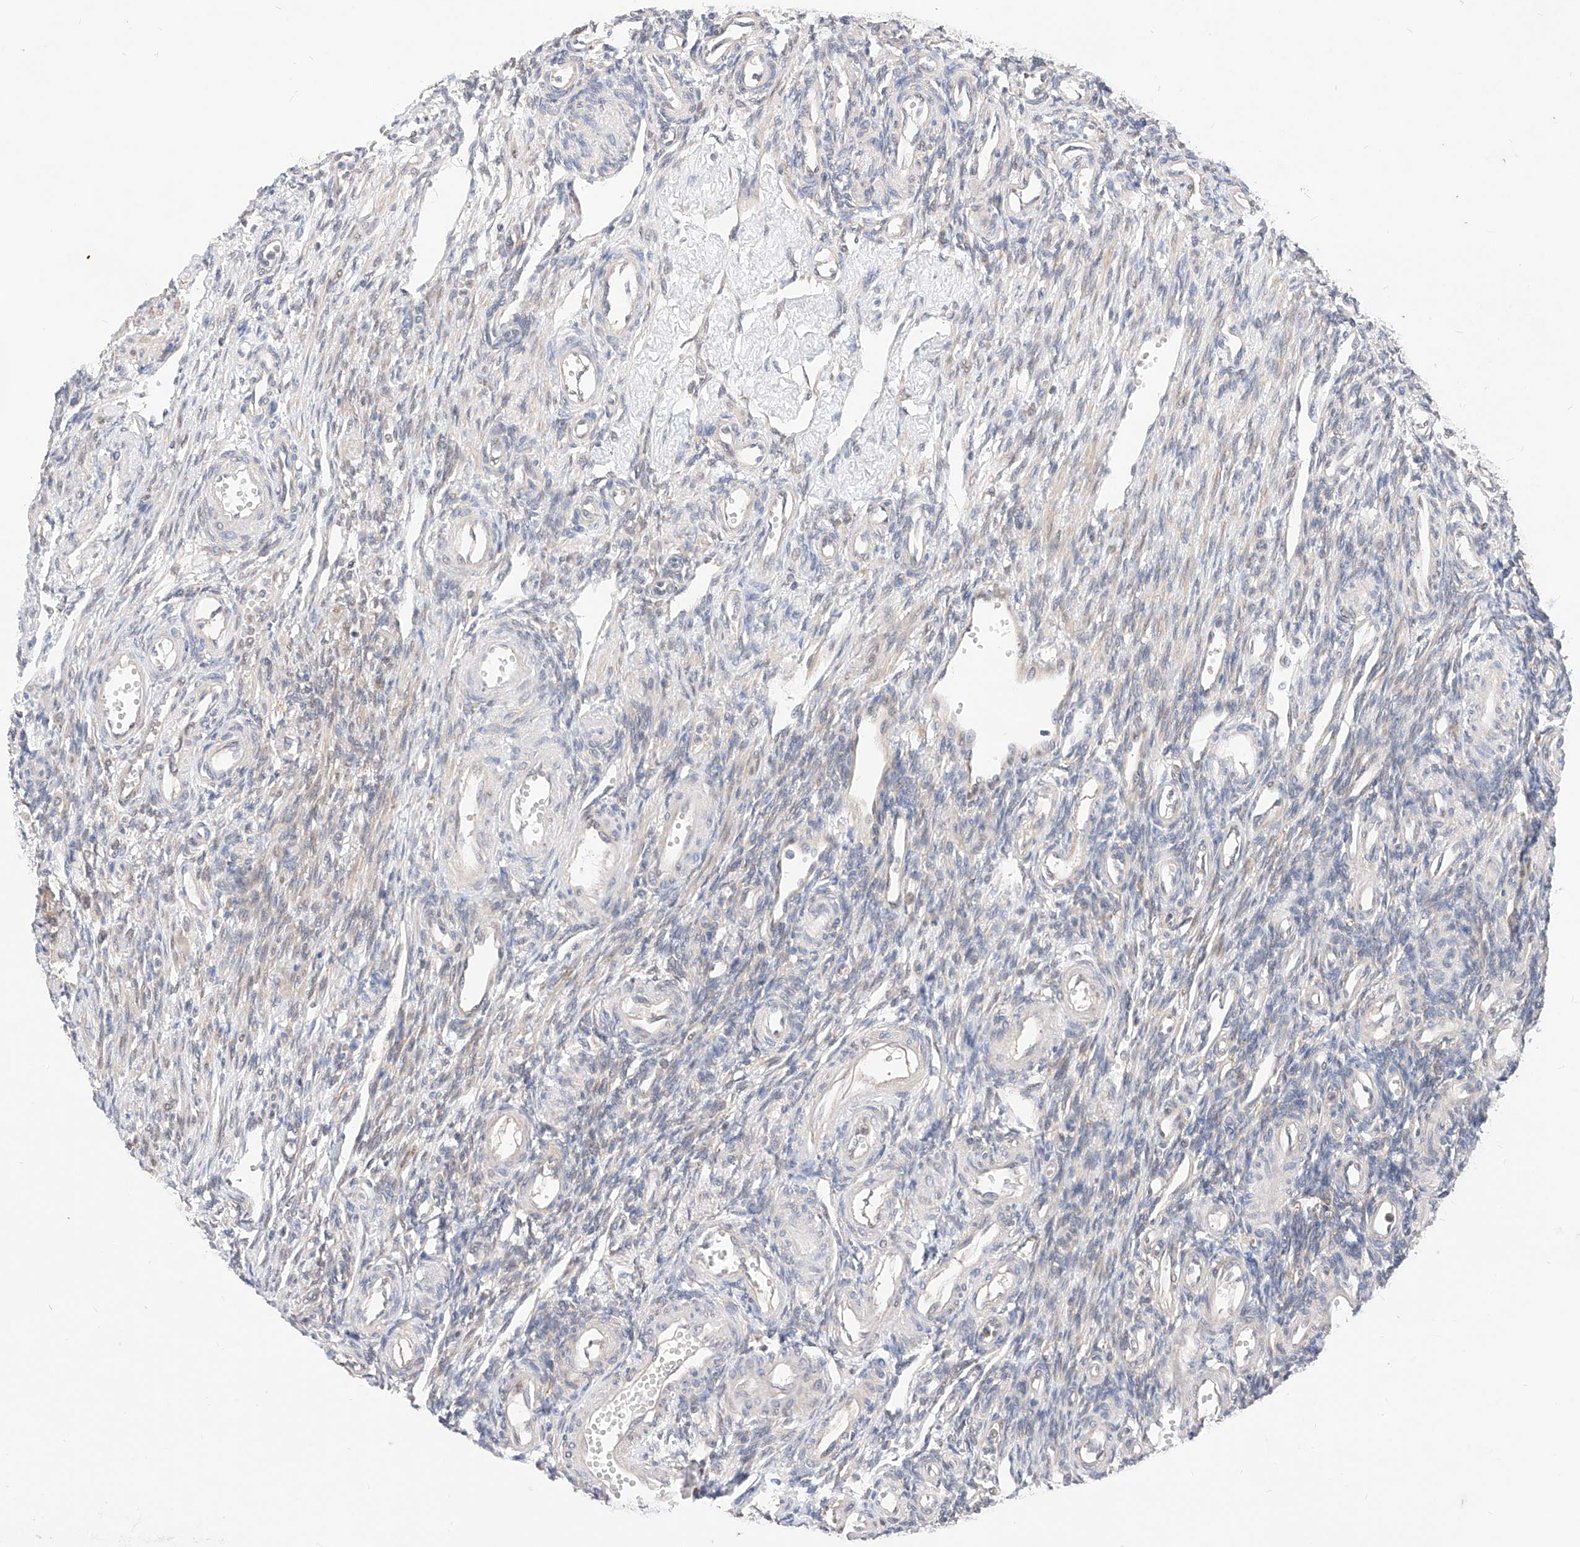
{"staining": {"intensity": "negative", "quantity": "none", "location": "none"}, "tissue": "ovary", "cell_type": "Ovarian stroma cells", "image_type": "normal", "snomed": [{"axis": "morphology", "description": "Normal tissue, NOS"}, {"axis": "morphology", "description": "Cyst, NOS"}, {"axis": "topography", "description": "Ovary"}], "caption": "Ovarian stroma cells show no significant expression in unremarkable ovary. The staining is performed using DAB brown chromogen with nuclei counter-stained in using hematoxylin.", "gene": "ZSCAN4", "patient": {"sex": "female", "age": 33}}